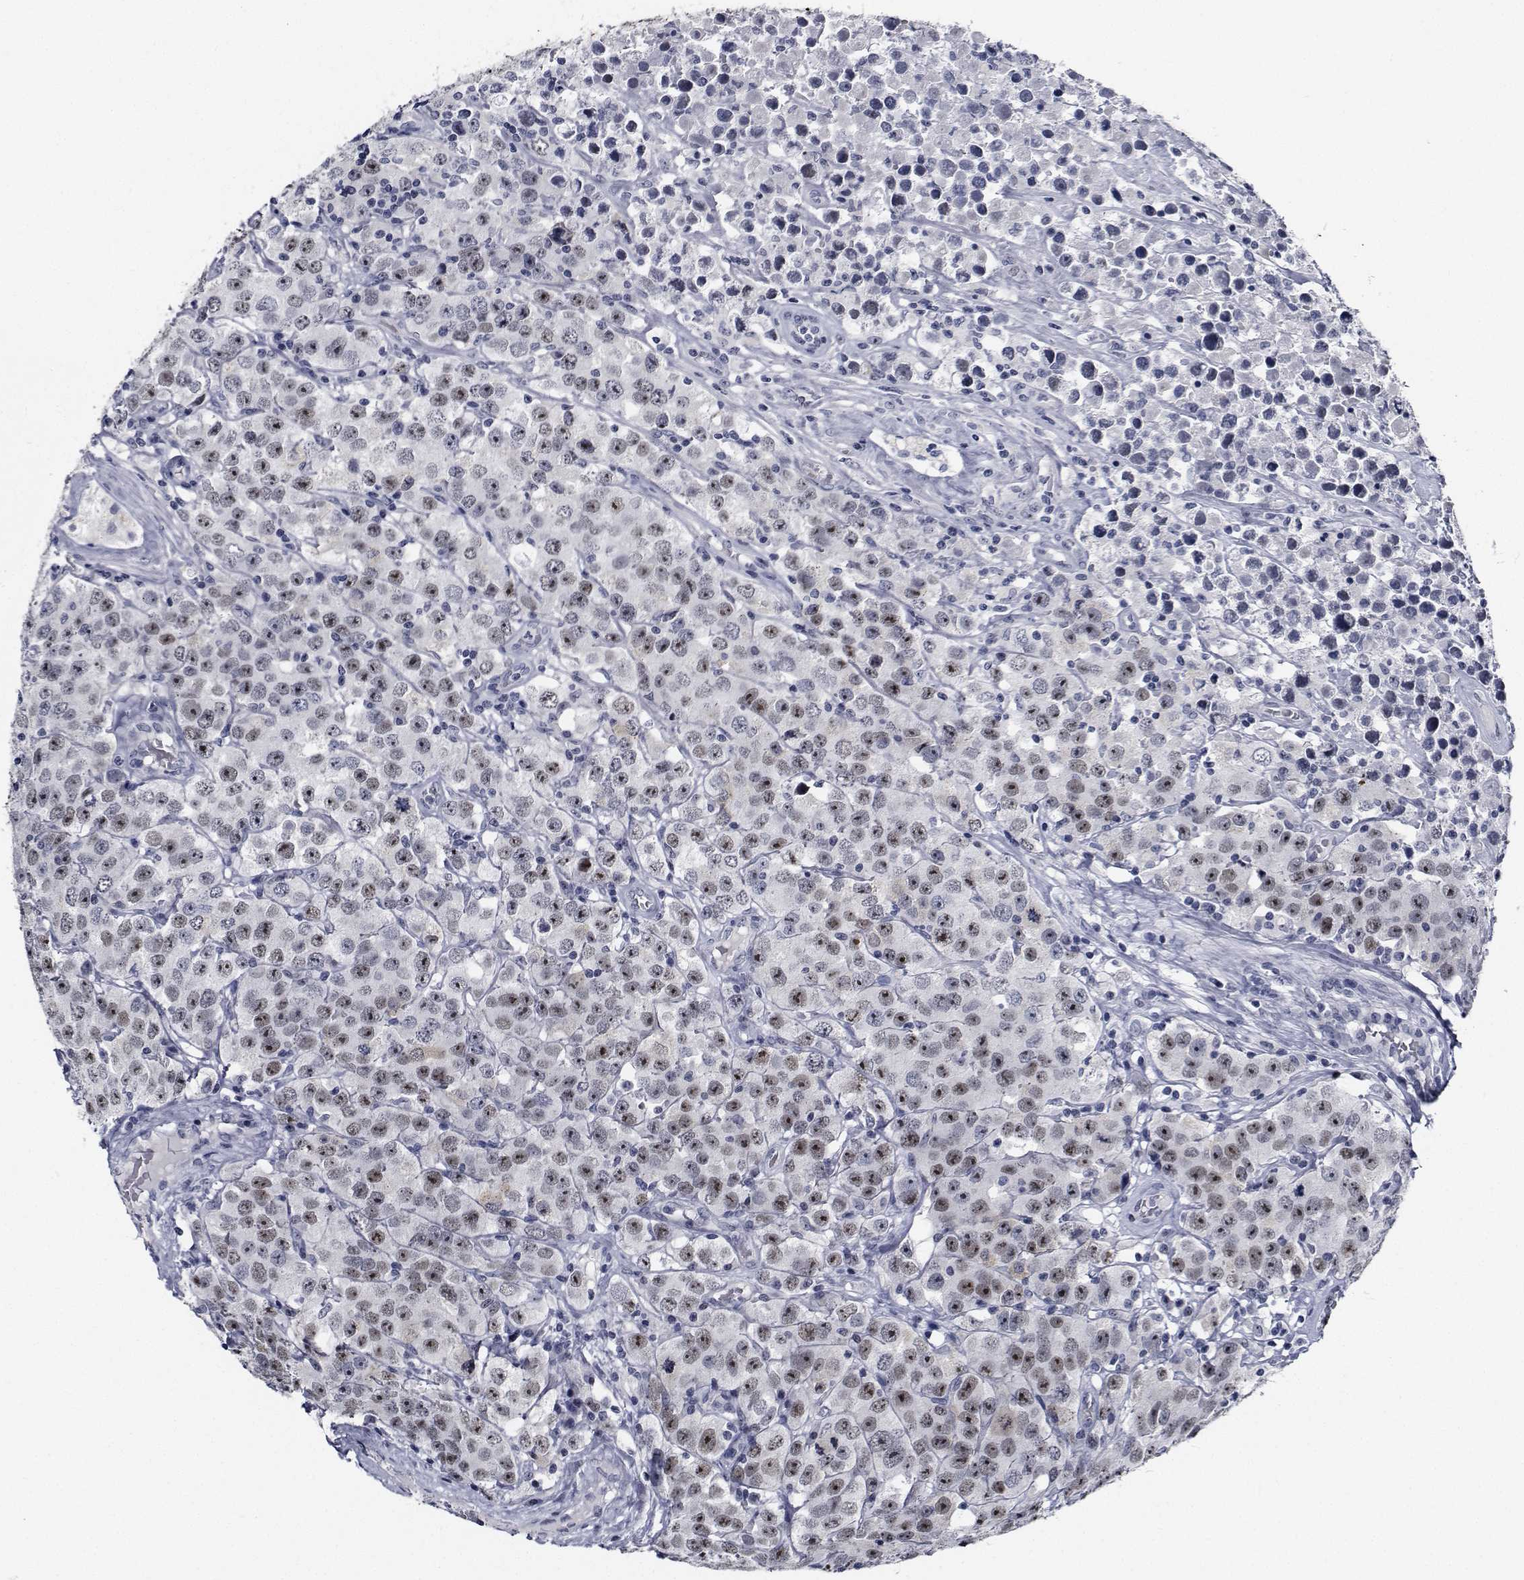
{"staining": {"intensity": "weak", "quantity": ">75%", "location": "nuclear"}, "tissue": "testis cancer", "cell_type": "Tumor cells", "image_type": "cancer", "snomed": [{"axis": "morphology", "description": "Seminoma, NOS"}, {"axis": "topography", "description": "Testis"}], "caption": "Human seminoma (testis) stained with a protein marker shows weak staining in tumor cells.", "gene": "NVL", "patient": {"sex": "male", "age": 52}}